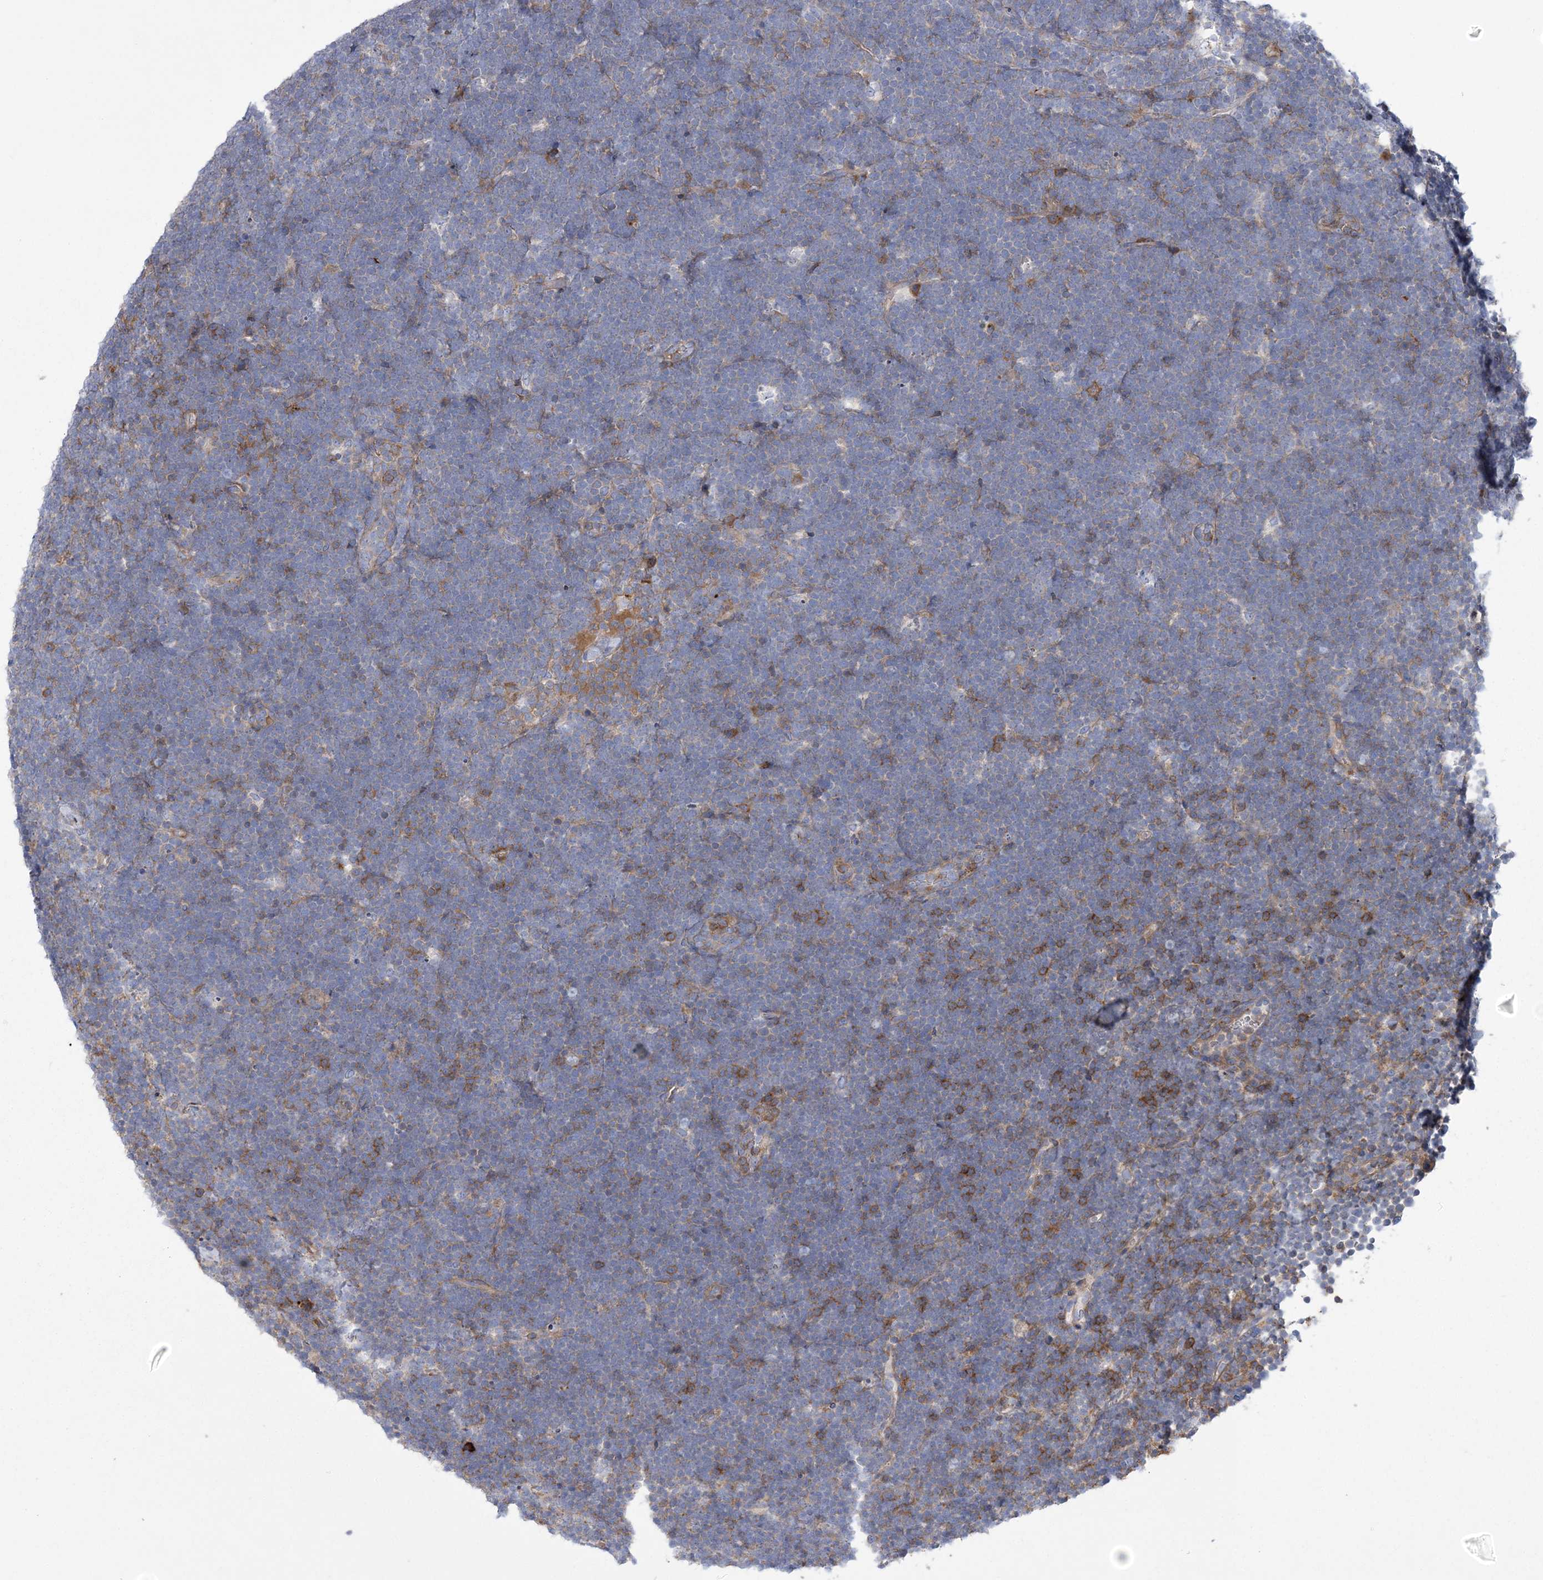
{"staining": {"intensity": "negative", "quantity": "none", "location": "none"}, "tissue": "lymphoma", "cell_type": "Tumor cells", "image_type": "cancer", "snomed": [{"axis": "morphology", "description": "Malignant lymphoma, non-Hodgkin's type, High grade"}, {"axis": "topography", "description": "Lymph node"}], "caption": "Tumor cells show no significant protein positivity in lymphoma.", "gene": "ARSJ", "patient": {"sex": "male", "age": 13}}